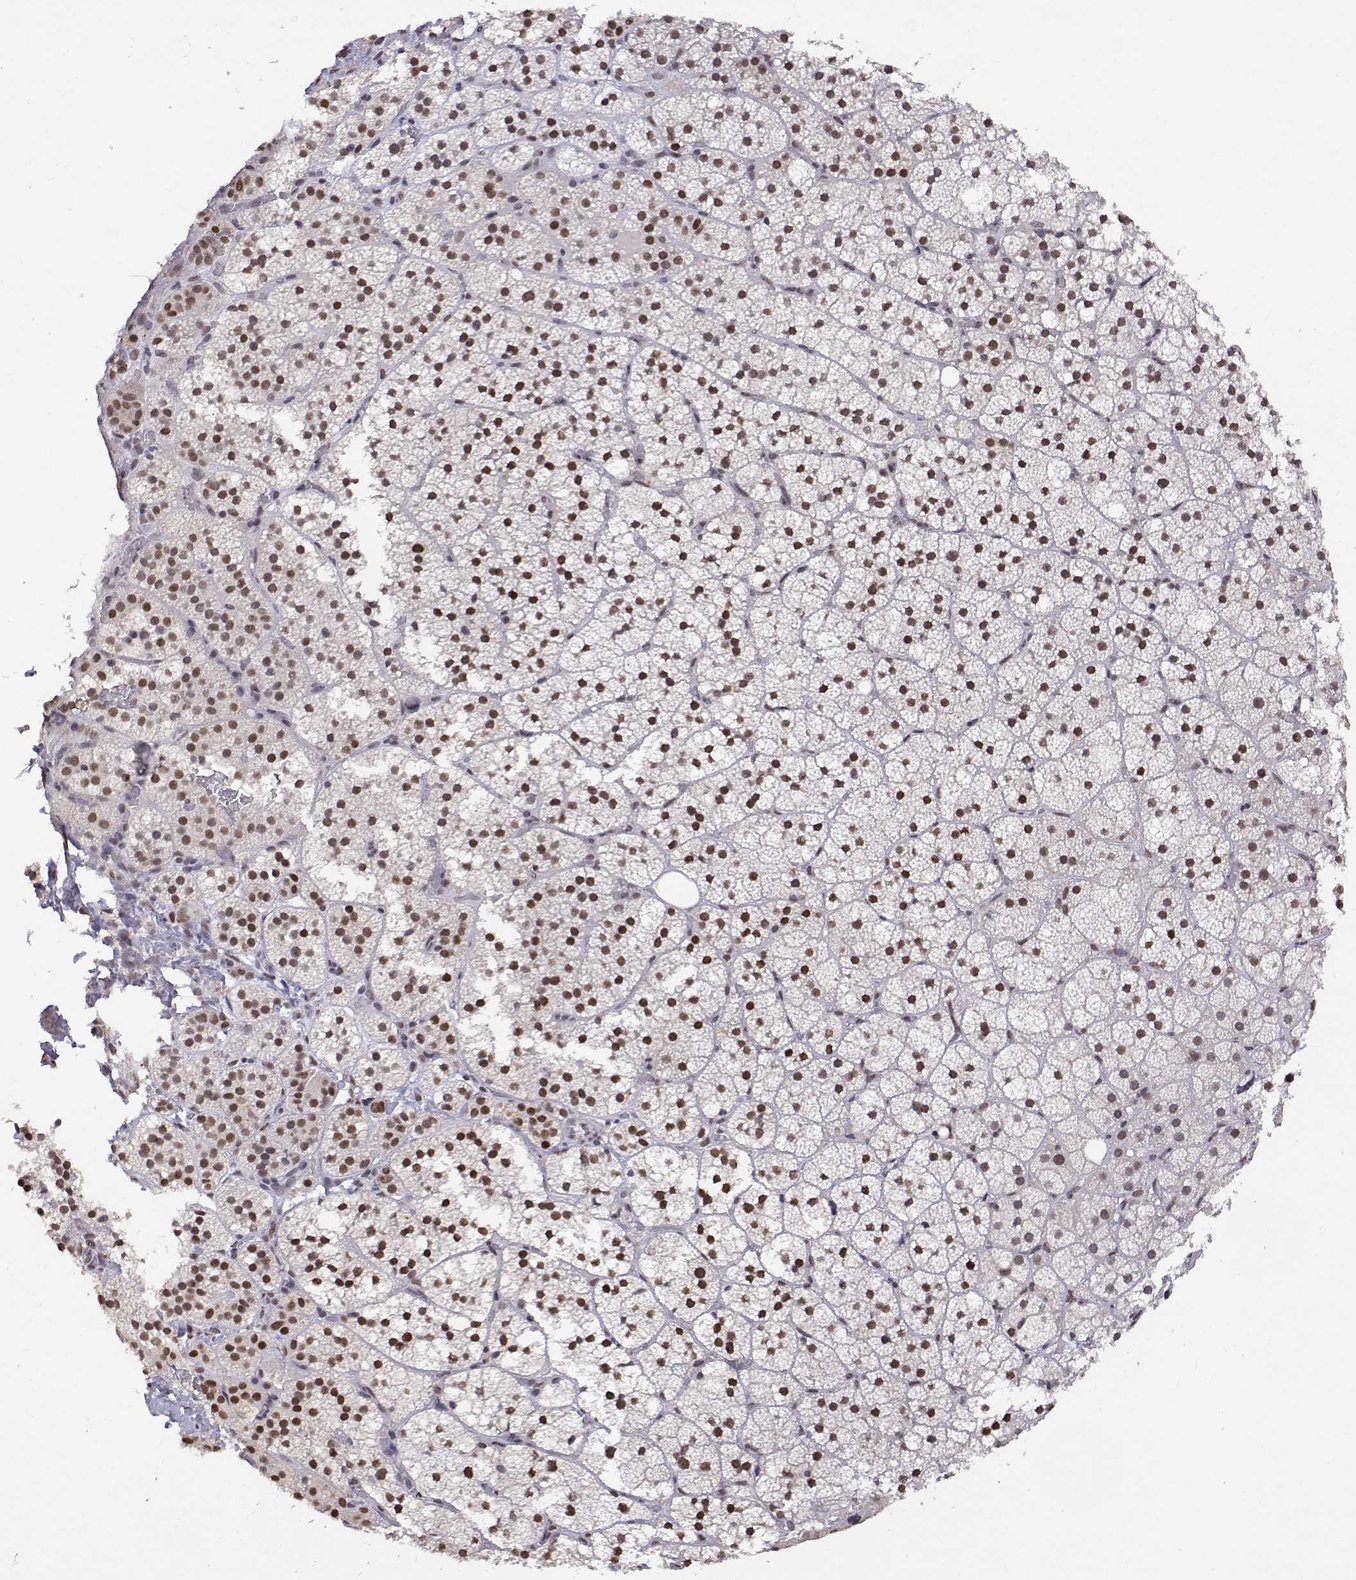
{"staining": {"intensity": "moderate", "quantity": "25%-75%", "location": "nuclear"}, "tissue": "adrenal gland", "cell_type": "Glandular cells", "image_type": "normal", "snomed": [{"axis": "morphology", "description": "Normal tissue, NOS"}, {"axis": "topography", "description": "Adrenal gland"}], "caption": "A medium amount of moderate nuclear positivity is seen in about 25%-75% of glandular cells in unremarkable adrenal gland. (Brightfield microscopy of DAB IHC at high magnification).", "gene": "HNRNPA0", "patient": {"sex": "male", "age": 53}}